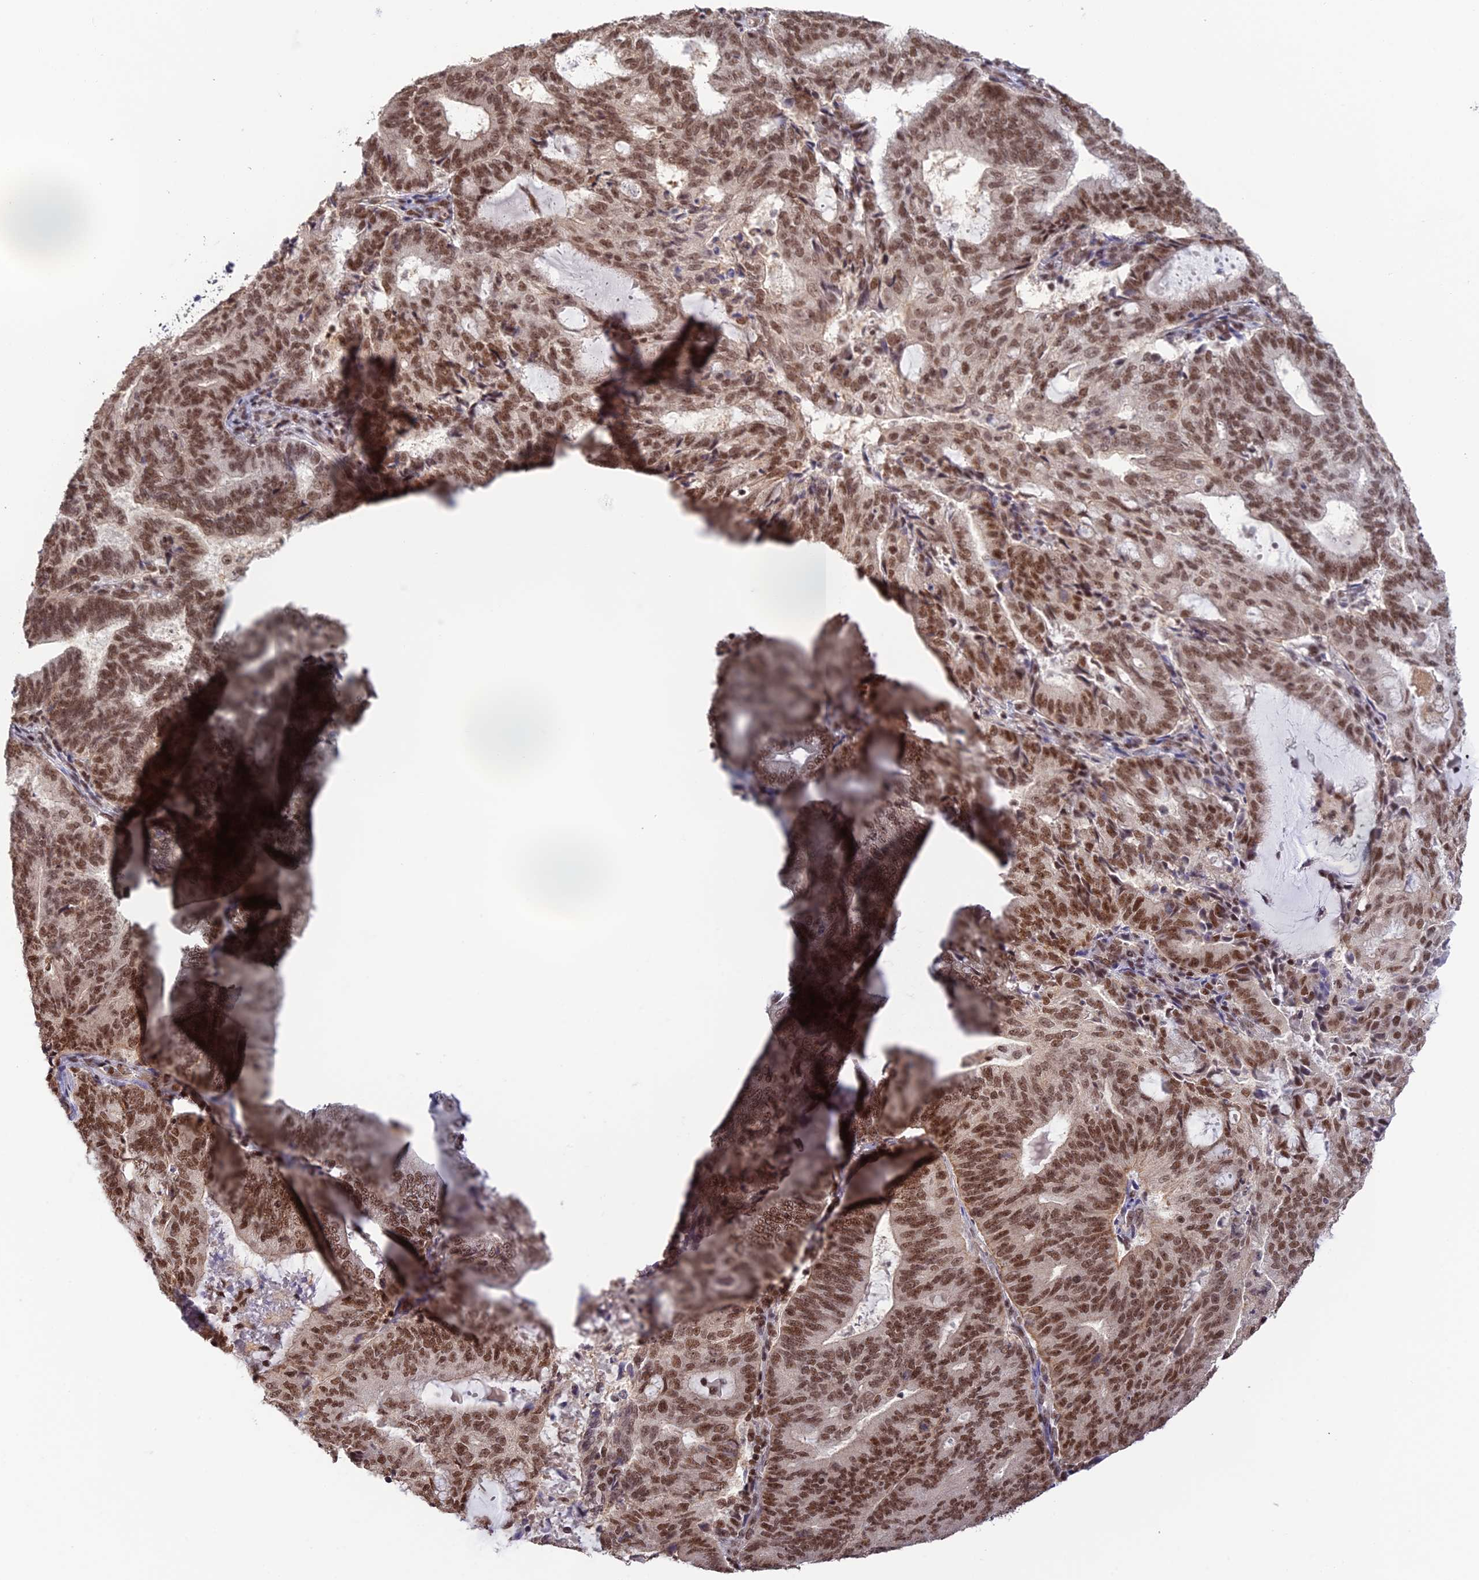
{"staining": {"intensity": "moderate", "quantity": ">75%", "location": "nuclear"}, "tissue": "endometrial cancer", "cell_type": "Tumor cells", "image_type": "cancer", "snomed": [{"axis": "morphology", "description": "Adenocarcinoma, NOS"}, {"axis": "topography", "description": "Endometrium"}], "caption": "Endometrial cancer (adenocarcinoma) stained with immunohistochemistry demonstrates moderate nuclear positivity in about >75% of tumor cells. (DAB (3,3'-diaminobenzidine) = brown stain, brightfield microscopy at high magnification).", "gene": "THAP11", "patient": {"sex": "female", "age": 70}}